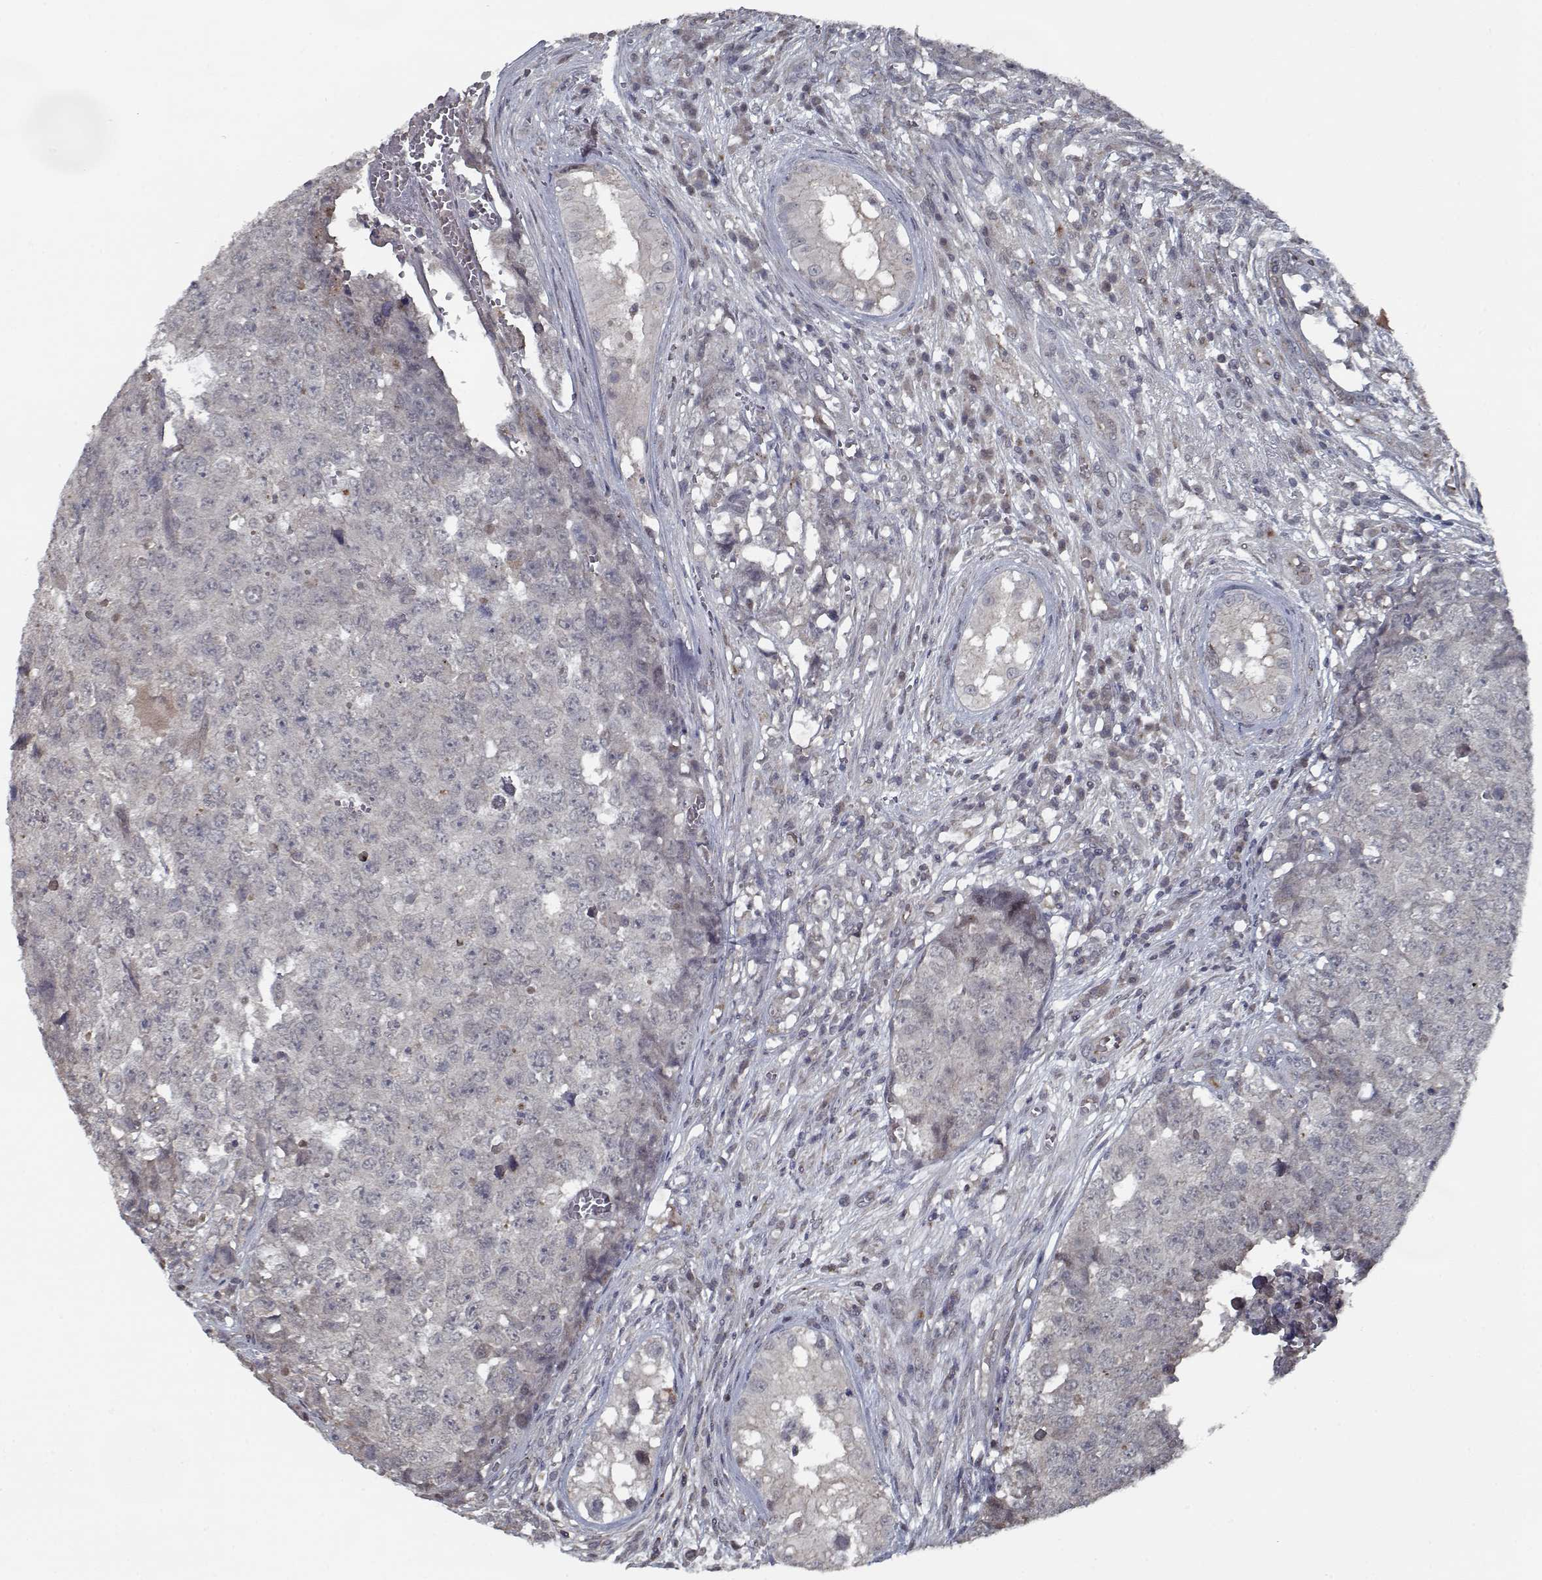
{"staining": {"intensity": "negative", "quantity": "none", "location": "none"}, "tissue": "testis cancer", "cell_type": "Tumor cells", "image_type": "cancer", "snomed": [{"axis": "morphology", "description": "Carcinoma, Embryonal, NOS"}, {"axis": "topography", "description": "Testis"}], "caption": "An immunohistochemistry photomicrograph of testis cancer (embryonal carcinoma) is shown. There is no staining in tumor cells of testis cancer (embryonal carcinoma).", "gene": "NLK", "patient": {"sex": "male", "age": 23}}